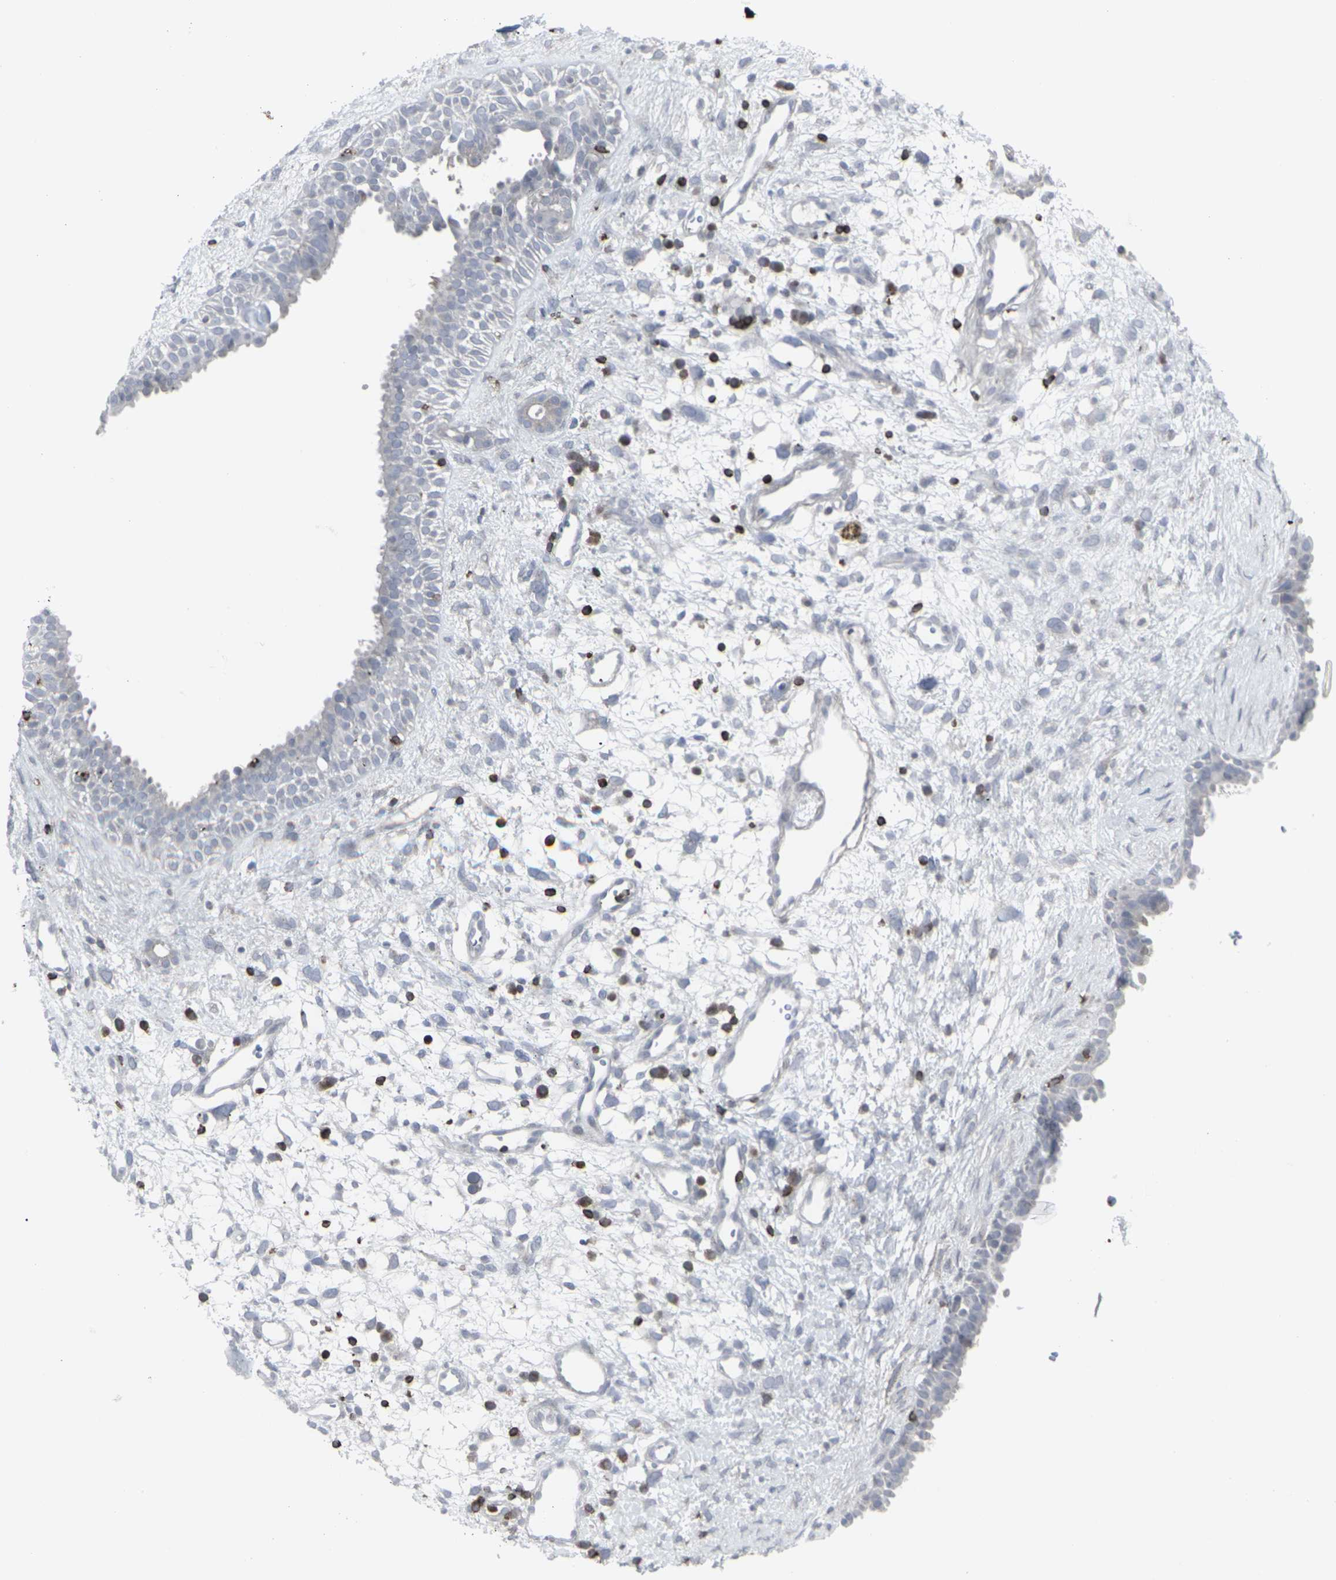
{"staining": {"intensity": "weak", "quantity": "<25%", "location": "cytoplasmic/membranous"}, "tissue": "nasopharynx", "cell_type": "Respiratory epithelial cells", "image_type": "normal", "snomed": [{"axis": "morphology", "description": "Normal tissue, NOS"}, {"axis": "topography", "description": "Nasopharynx"}], "caption": "IHC micrograph of normal nasopharynx stained for a protein (brown), which shows no staining in respiratory epithelial cells. Brightfield microscopy of immunohistochemistry (IHC) stained with DAB (3,3'-diaminobenzidine) (brown) and hematoxylin (blue), captured at high magnification.", "gene": "APOBEC2", "patient": {"sex": "male", "age": 22}}